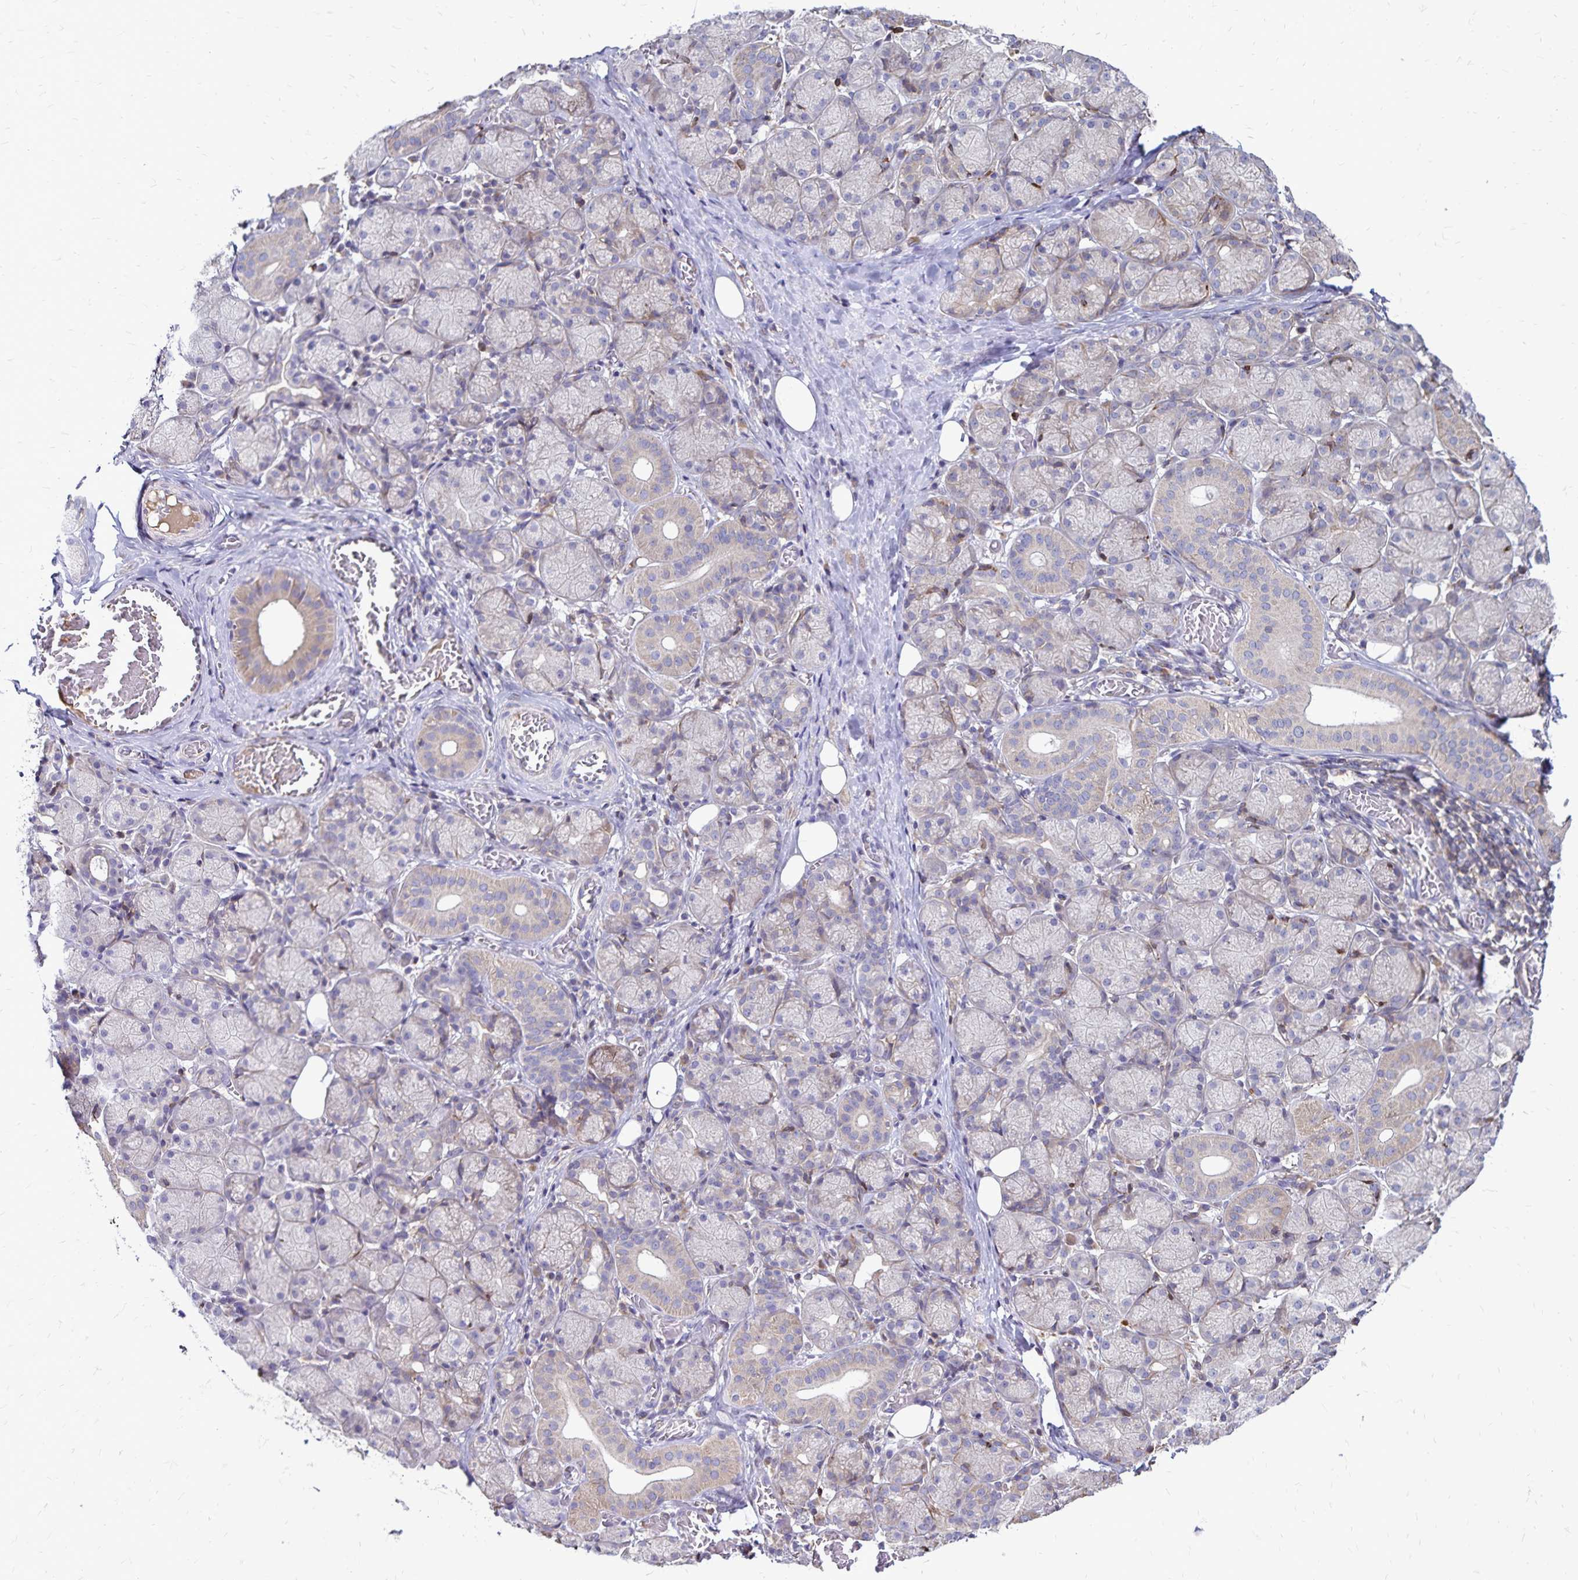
{"staining": {"intensity": "weak", "quantity": "25%-75%", "location": "cytoplasmic/membranous"}, "tissue": "salivary gland", "cell_type": "Glandular cells", "image_type": "normal", "snomed": [{"axis": "morphology", "description": "Normal tissue, NOS"}, {"axis": "topography", "description": "Salivary gland"}, {"axis": "topography", "description": "Peripheral nerve tissue"}], "caption": "Glandular cells display low levels of weak cytoplasmic/membranous expression in approximately 25%-75% of cells in benign salivary gland.", "gene": "NAGPA", "patient": {"sex": "female", "age": 24}}